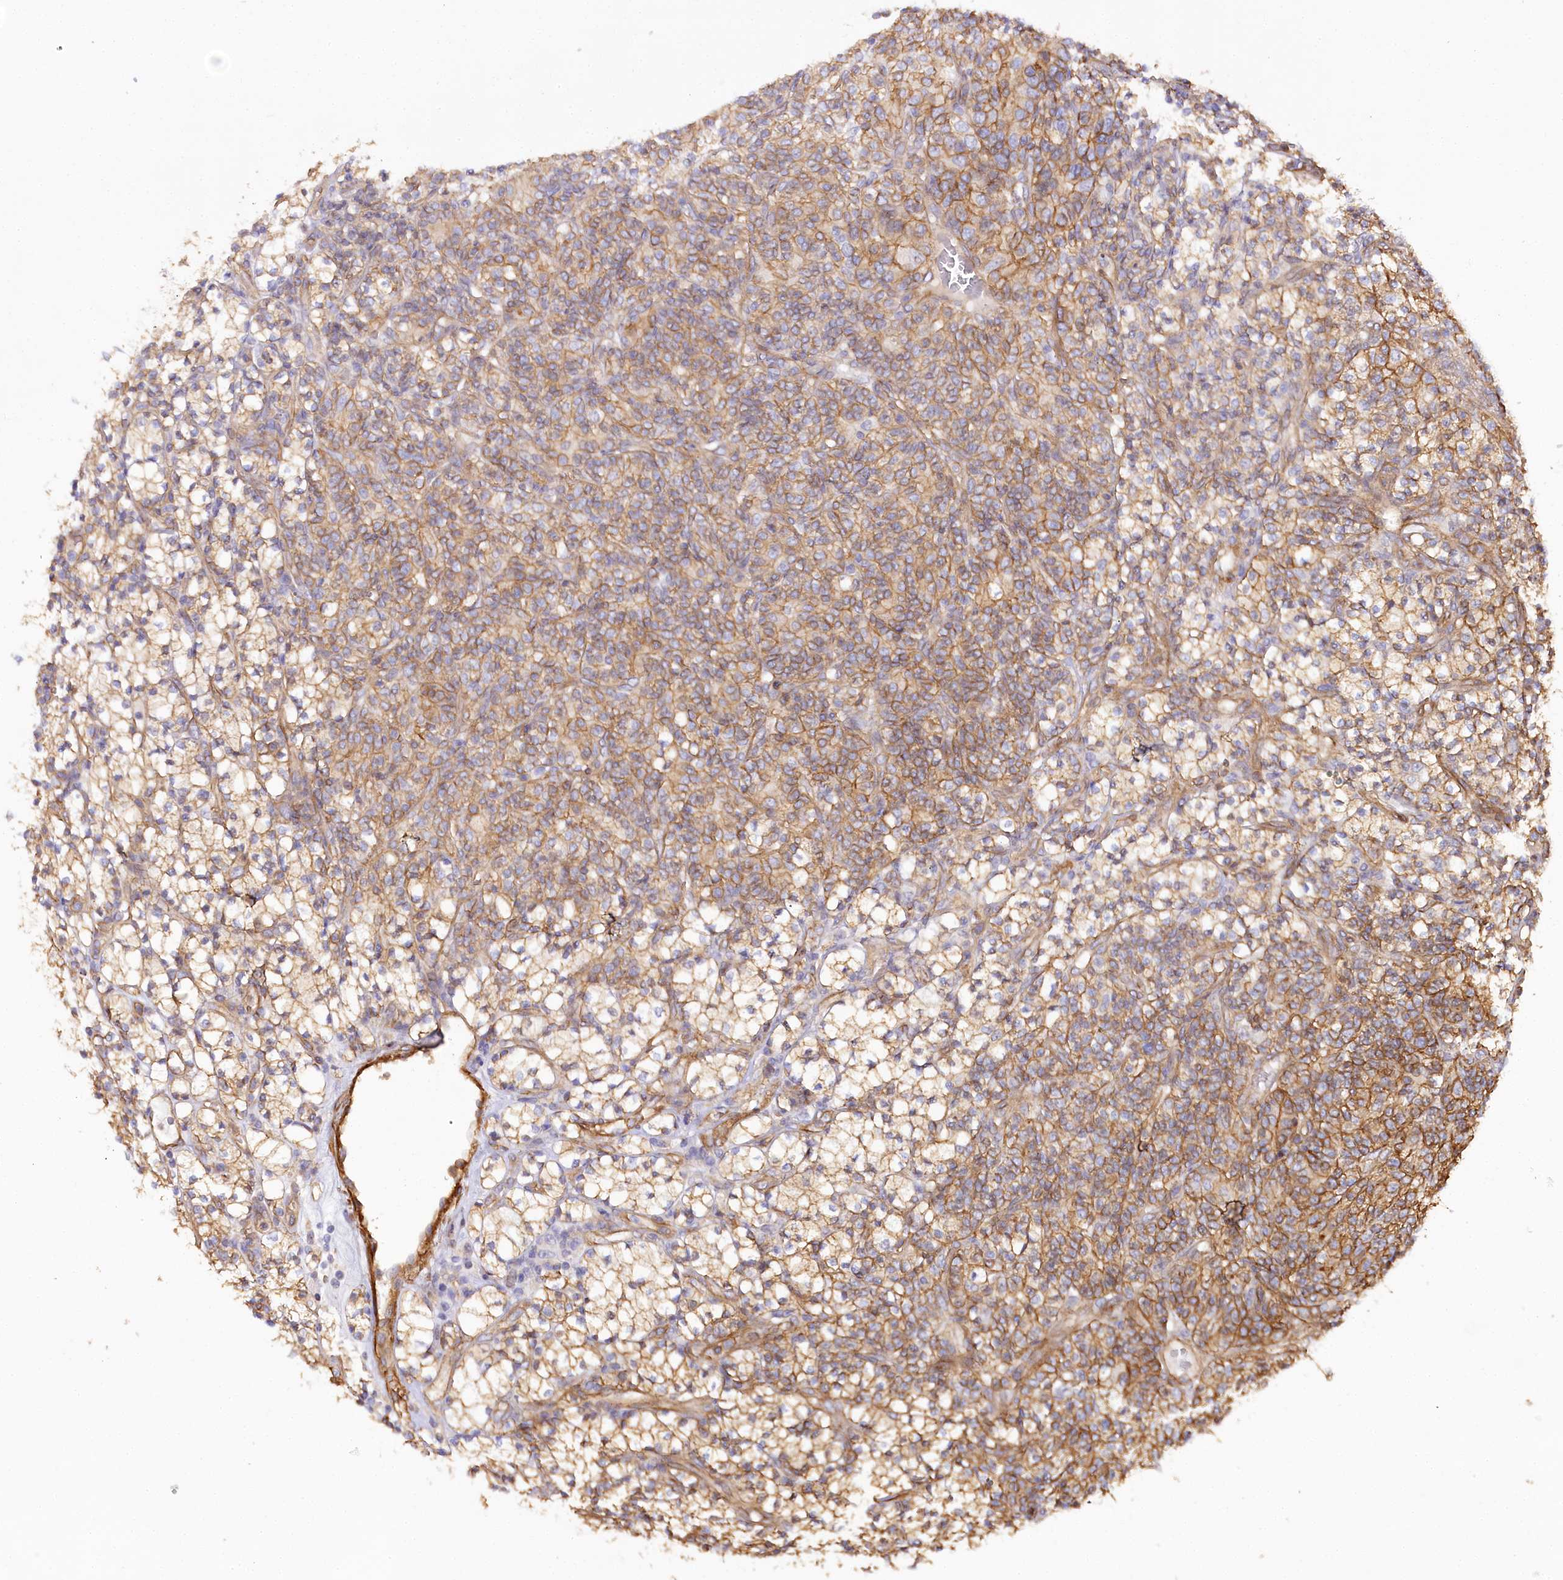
{"staining": {"intensity": "moderate", "quantity": ">75%", "location": "cytoplasmic/membranous"}, "tissue": "renal cancer", "cell_type": "Tumor cells", "image_type": "cancer", "snomed": [{"axis": "morphology", "description": "Adenocarcinoma, NOS"}, {"axis": "topography", "description": "Kidney"}], "caption": "IHC (DAB (3,3'-diaminobenzidine)) staining of human renal cancer (adenocarcinoma) demonstrates moderate cytoplasmic/membranous protein staining in approximately >75% of tumor cells.", "gene": "SYNPO2", "patient": {"sex": "male", "age": 77}}